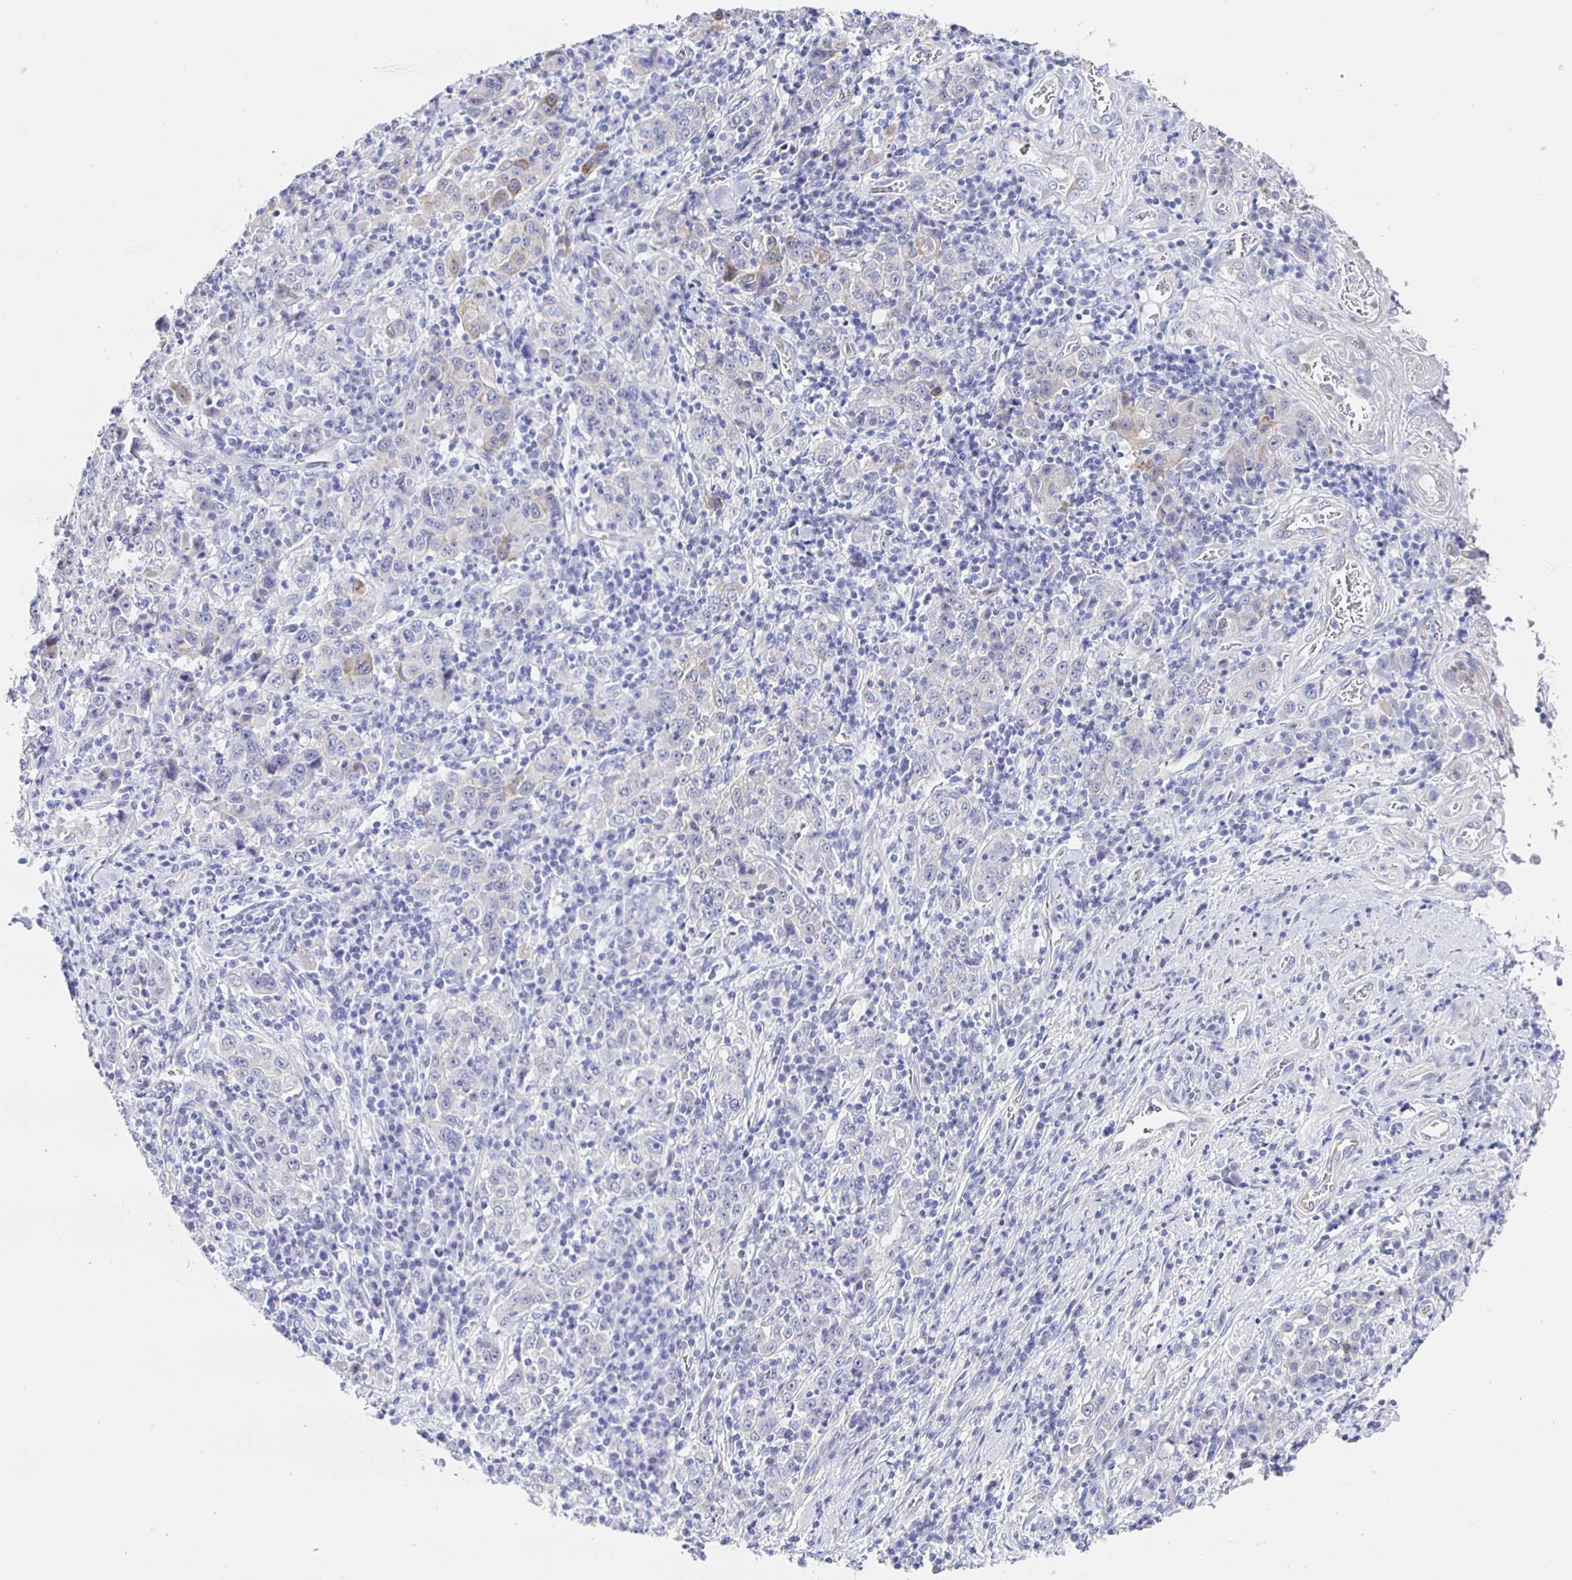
{"staining": {"intensity": "negative", "quantity": "none", "location": "none"}, "tissue": "stomach cancer", "cell_type": "Tumor cells", "image_type": "cancer", "snomed": [{"axis": "morphology", "description": "Normal tissue, NOS"}, {"axis": "morphology", "description": "Adenocarcinoma, NOS"}, {"axis": "topography", "description": "Stomach, upper"}, {"axis": "topography", "description": "Stomach"}], "caption": "Stomach cancer (adenocarcinoma) was stained to show a protein in brown. There is no significant staining in tumor cells.", "gene": "HSPA4L", "patient": {"sex": "male", "age": 59}}